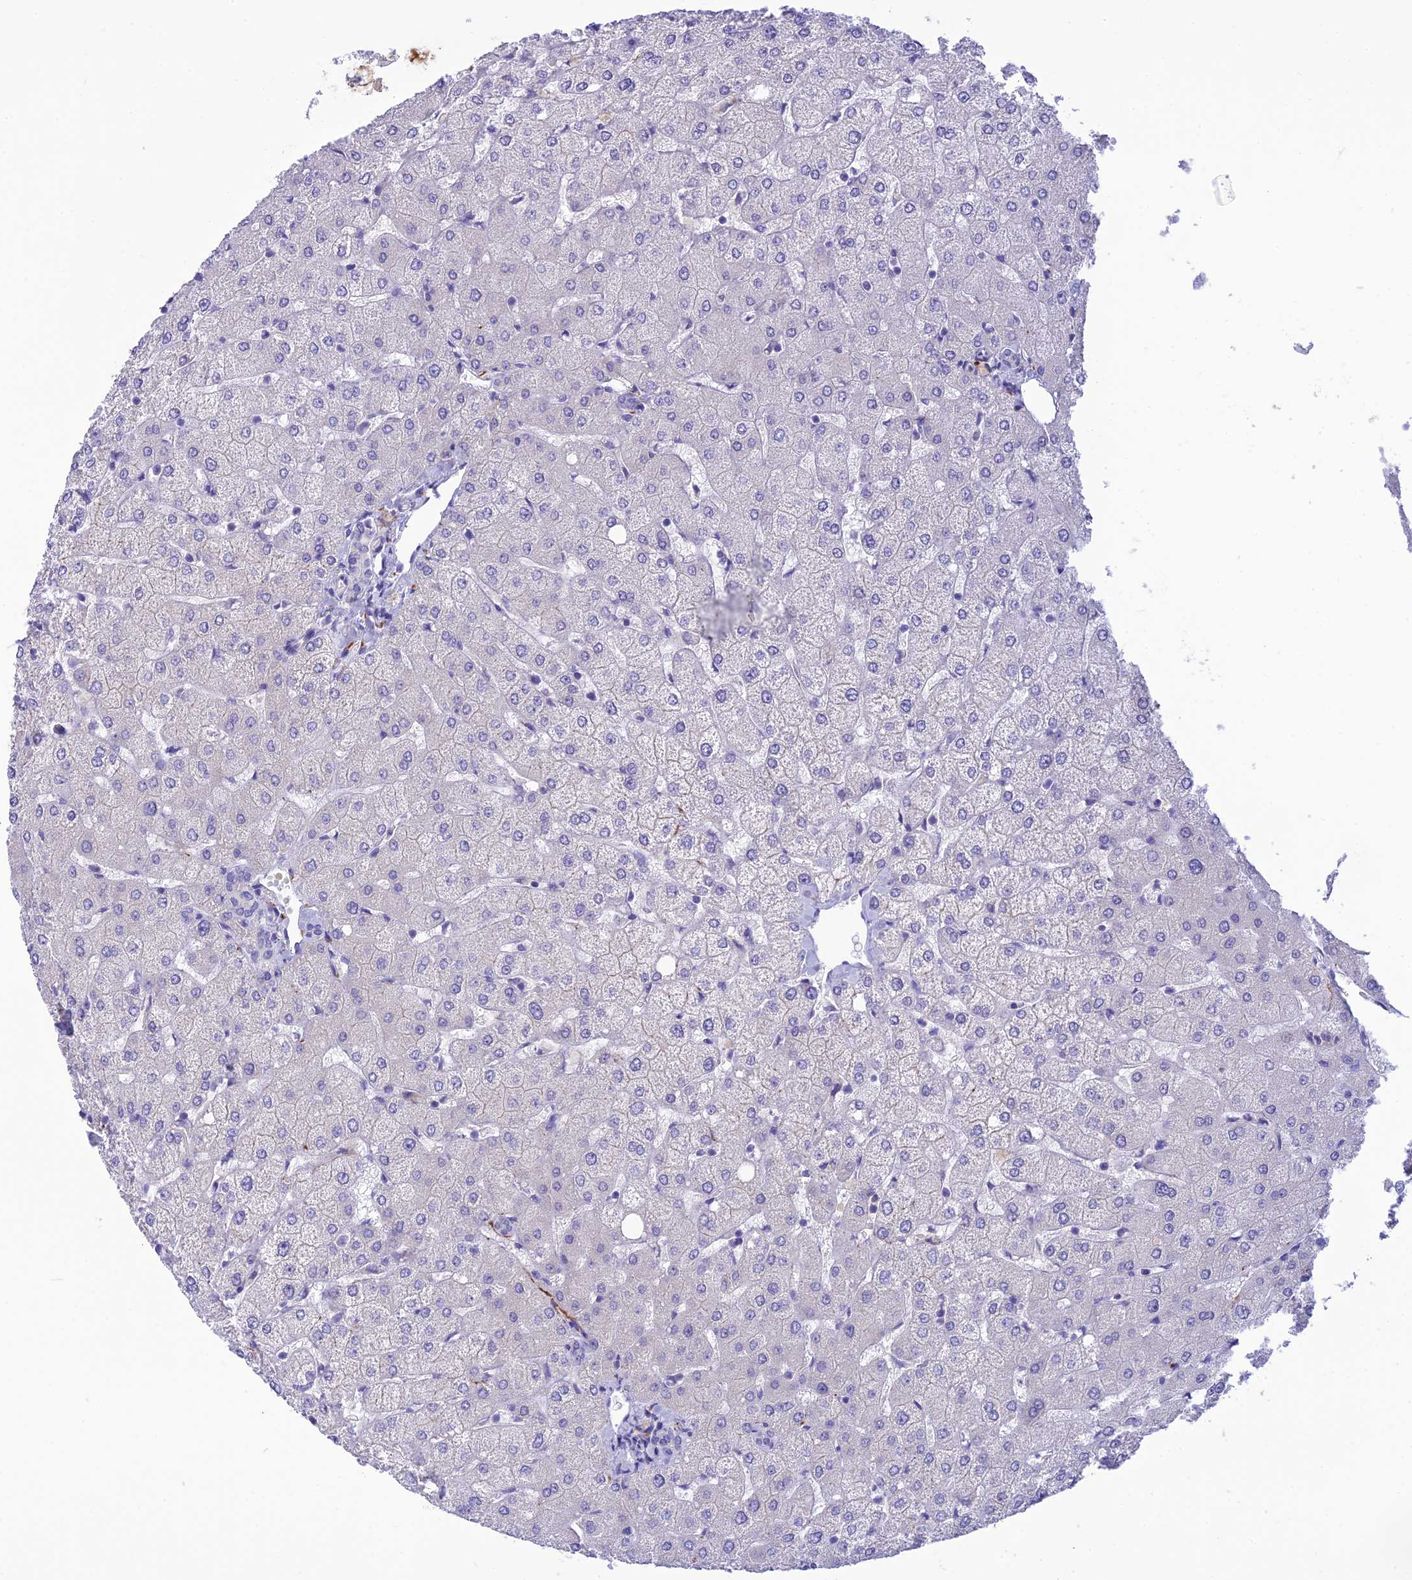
{"staining": {"intensity": "negative", "quantity": "none", "location": "none"}, "tissue": "liver", "cell_type": "Cholangiocytes", "image_type": "normal", "snomed": [{"axis": "morphology", "description": "Normal tissue, NOS"}, {"axis": "topography", "description": "Liver"}], "caption": "This is an immunohistochemistry photomicrograph of benign human liver. There is no staining in cholangiocytes.", "gene": "XPO7", "patient": {"sex": "female", "age": 54}}